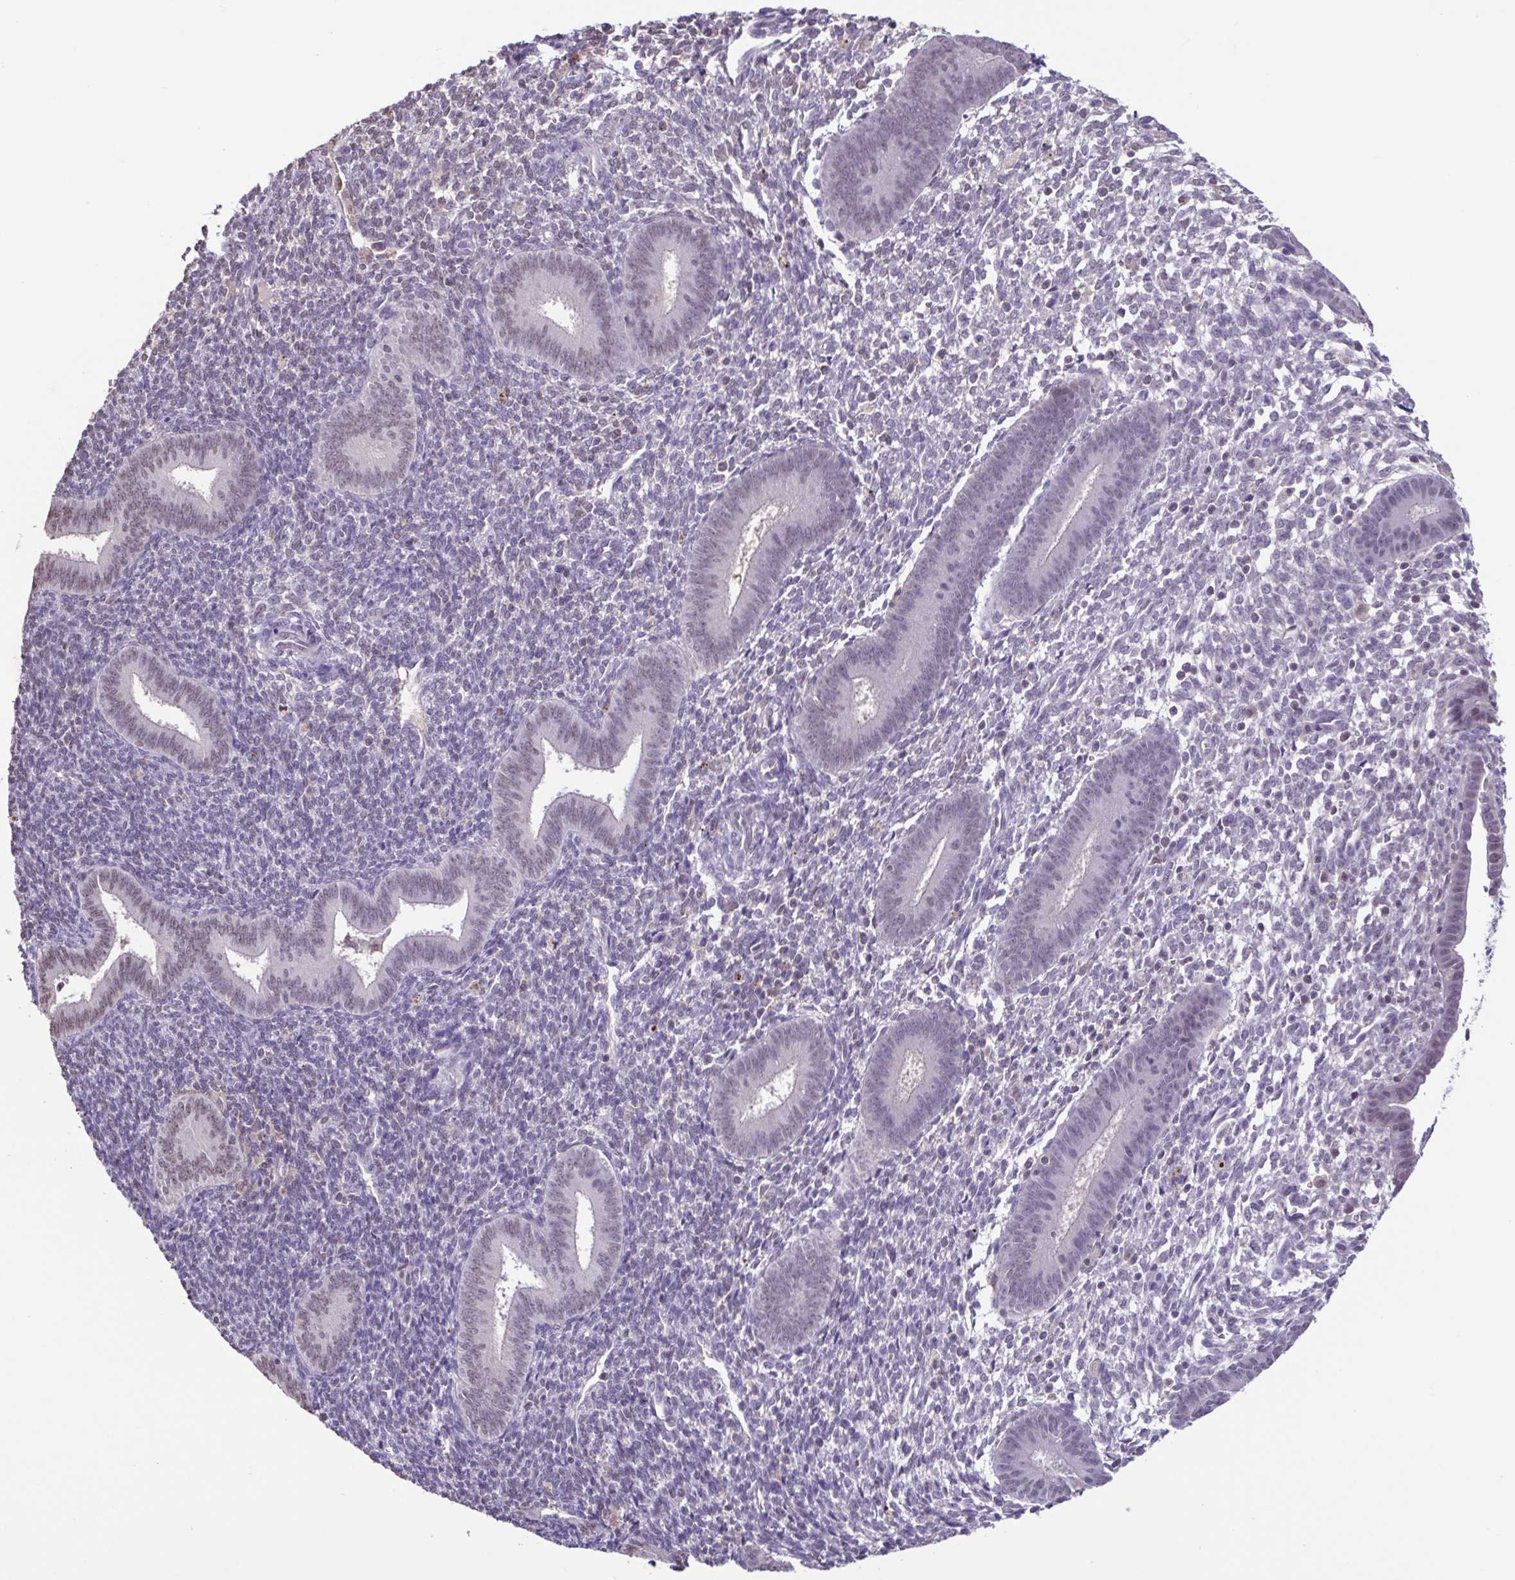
{"staining": {"intensity": "negative", "quantity": "none", "location": "none"}, "tissue": "endometrium", "cell_type": "Cells in endometrial stroma", "image_type": "normal", "snomed": [{"axis": "morphology", "description": "Normal tissue, NOS"}, {"axis": "topography", "description": "Endometrium"}], "caption": "High power microscopy photomicrograph of an IHC image of benign endometrium, revealing no significant positivity in cells in endometrial stroma.", "gene": "ACTRT3", "patient": {"sex": "female", "age": 25}}